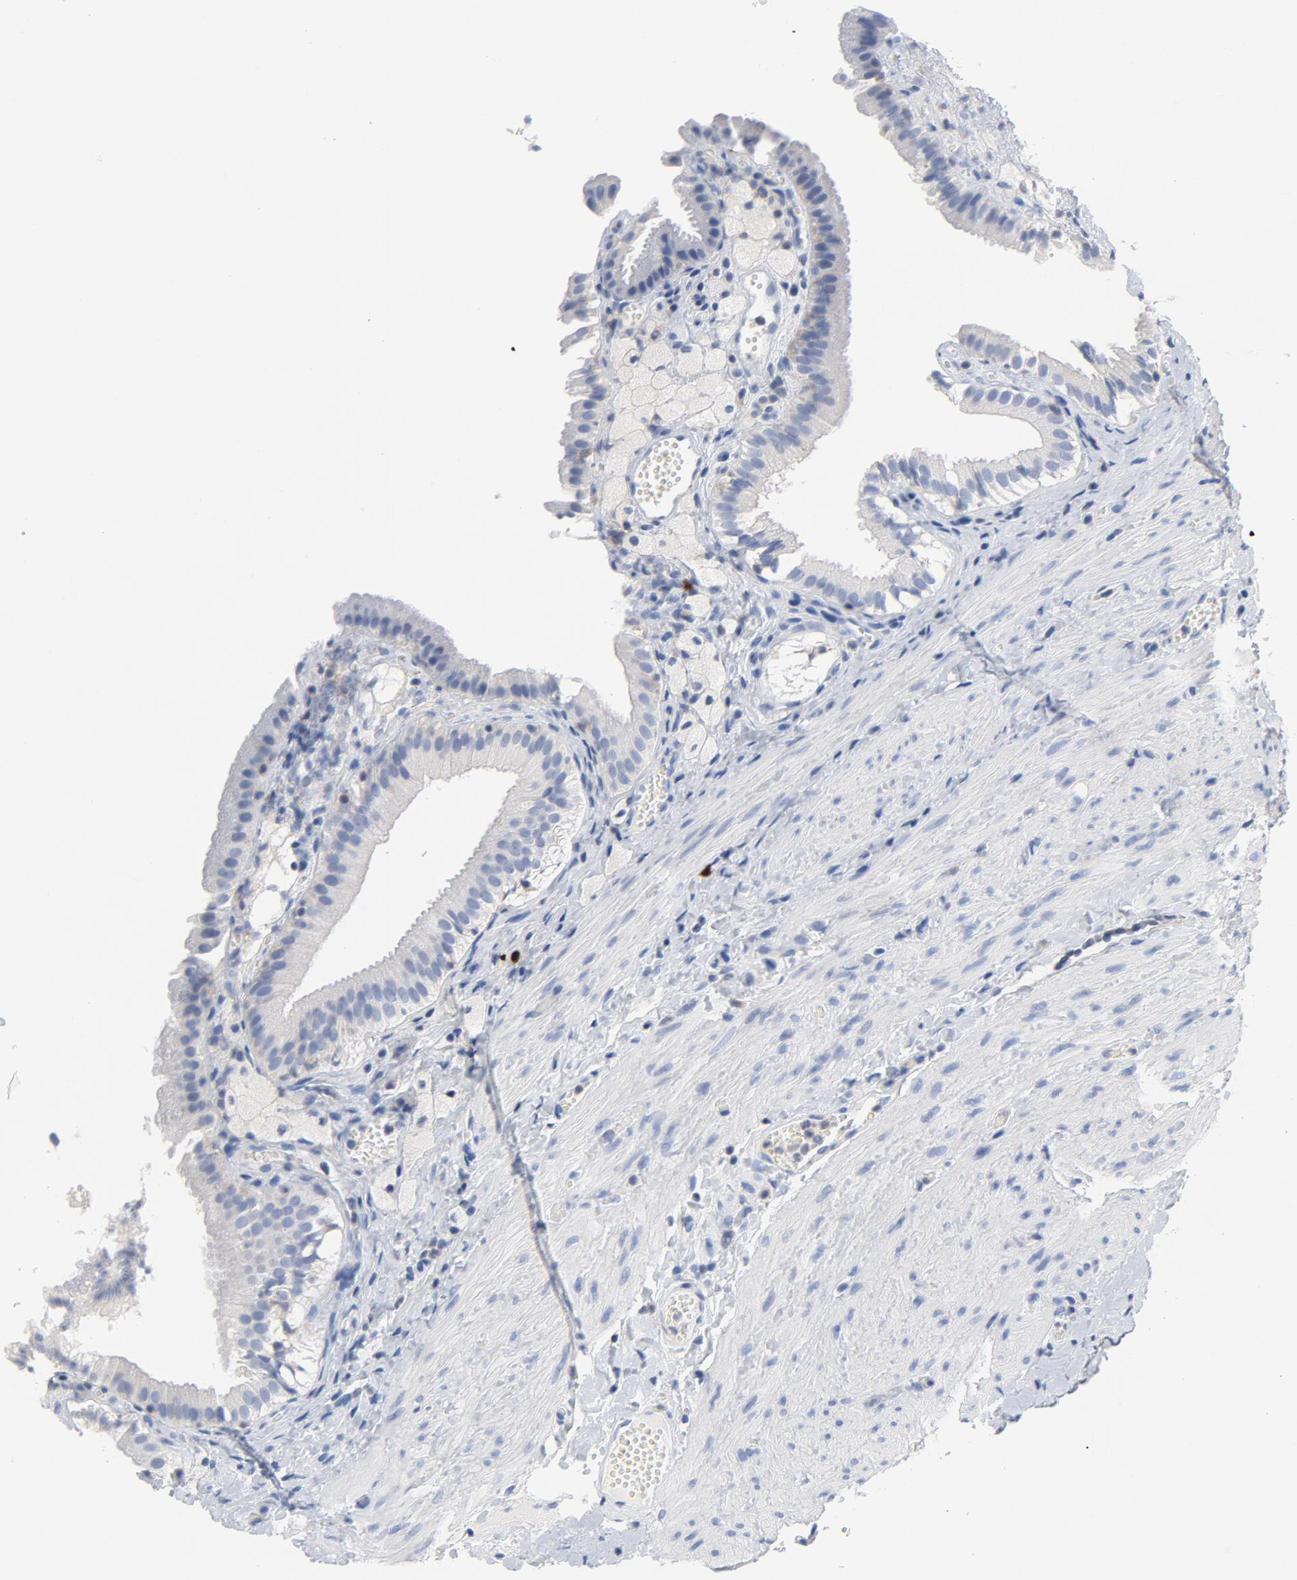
{"staining": {"intensity": "negative", "quantity": "none", "location": "none"}, "tissue": "gallbladder", "cell_type": "Glandular cells", "image_type": "normal", "snomed": [{"axis": "morphology", "description": "Normal tissue, NOS"}, {"axis": "topography", "description": "Gallbladder"}], "caption": "IHC of unremarkable human gallbladder shows no staining in glandular cells.", "gene": "CDC20", "patient": {"sex": "female", "age": 24}}